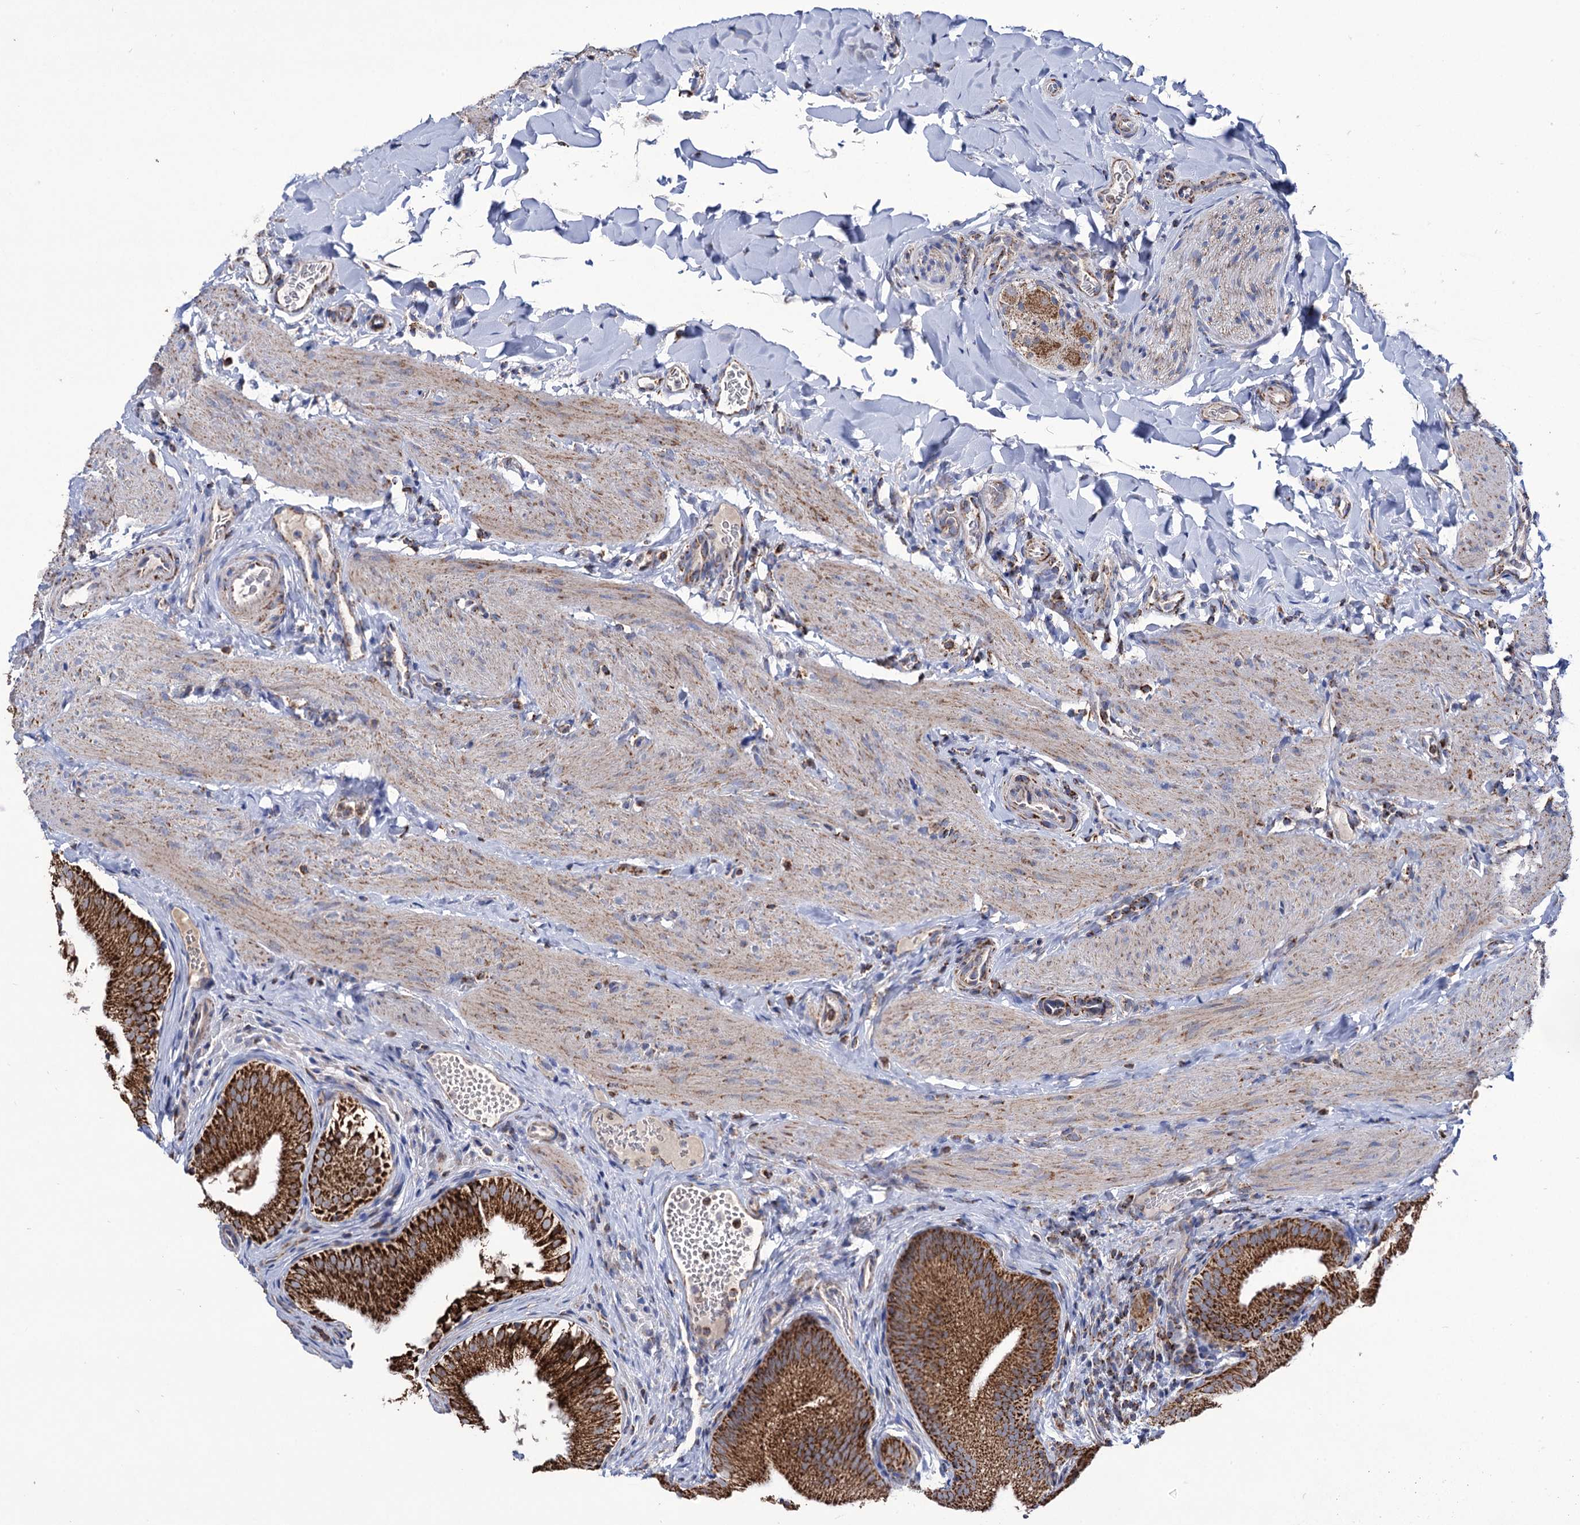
{"staining": {"intensity": "strong", "quantity": ">75%", "location": "cytoplasmic/membranous"}, "tissue": "gallbladder", "cell_type": "Glandular cells", "image_type": "normal", "snomed": [{"axis": "morphology", "description": "Normal tissue, NOS"}, {"axis": "topography", "description": "Gallbladder"}], "caption": "Immunohistochemical staining of benign human gallbladder displays >75% levels of strong cytoplasmic/membranous protein expression in approximately >75% of glandular cells. (brown staining indicates protein expression, while blue staining denotes nuclei).", "gene": "ABHD10", "patient": {"sex": "female", "age": 30}}